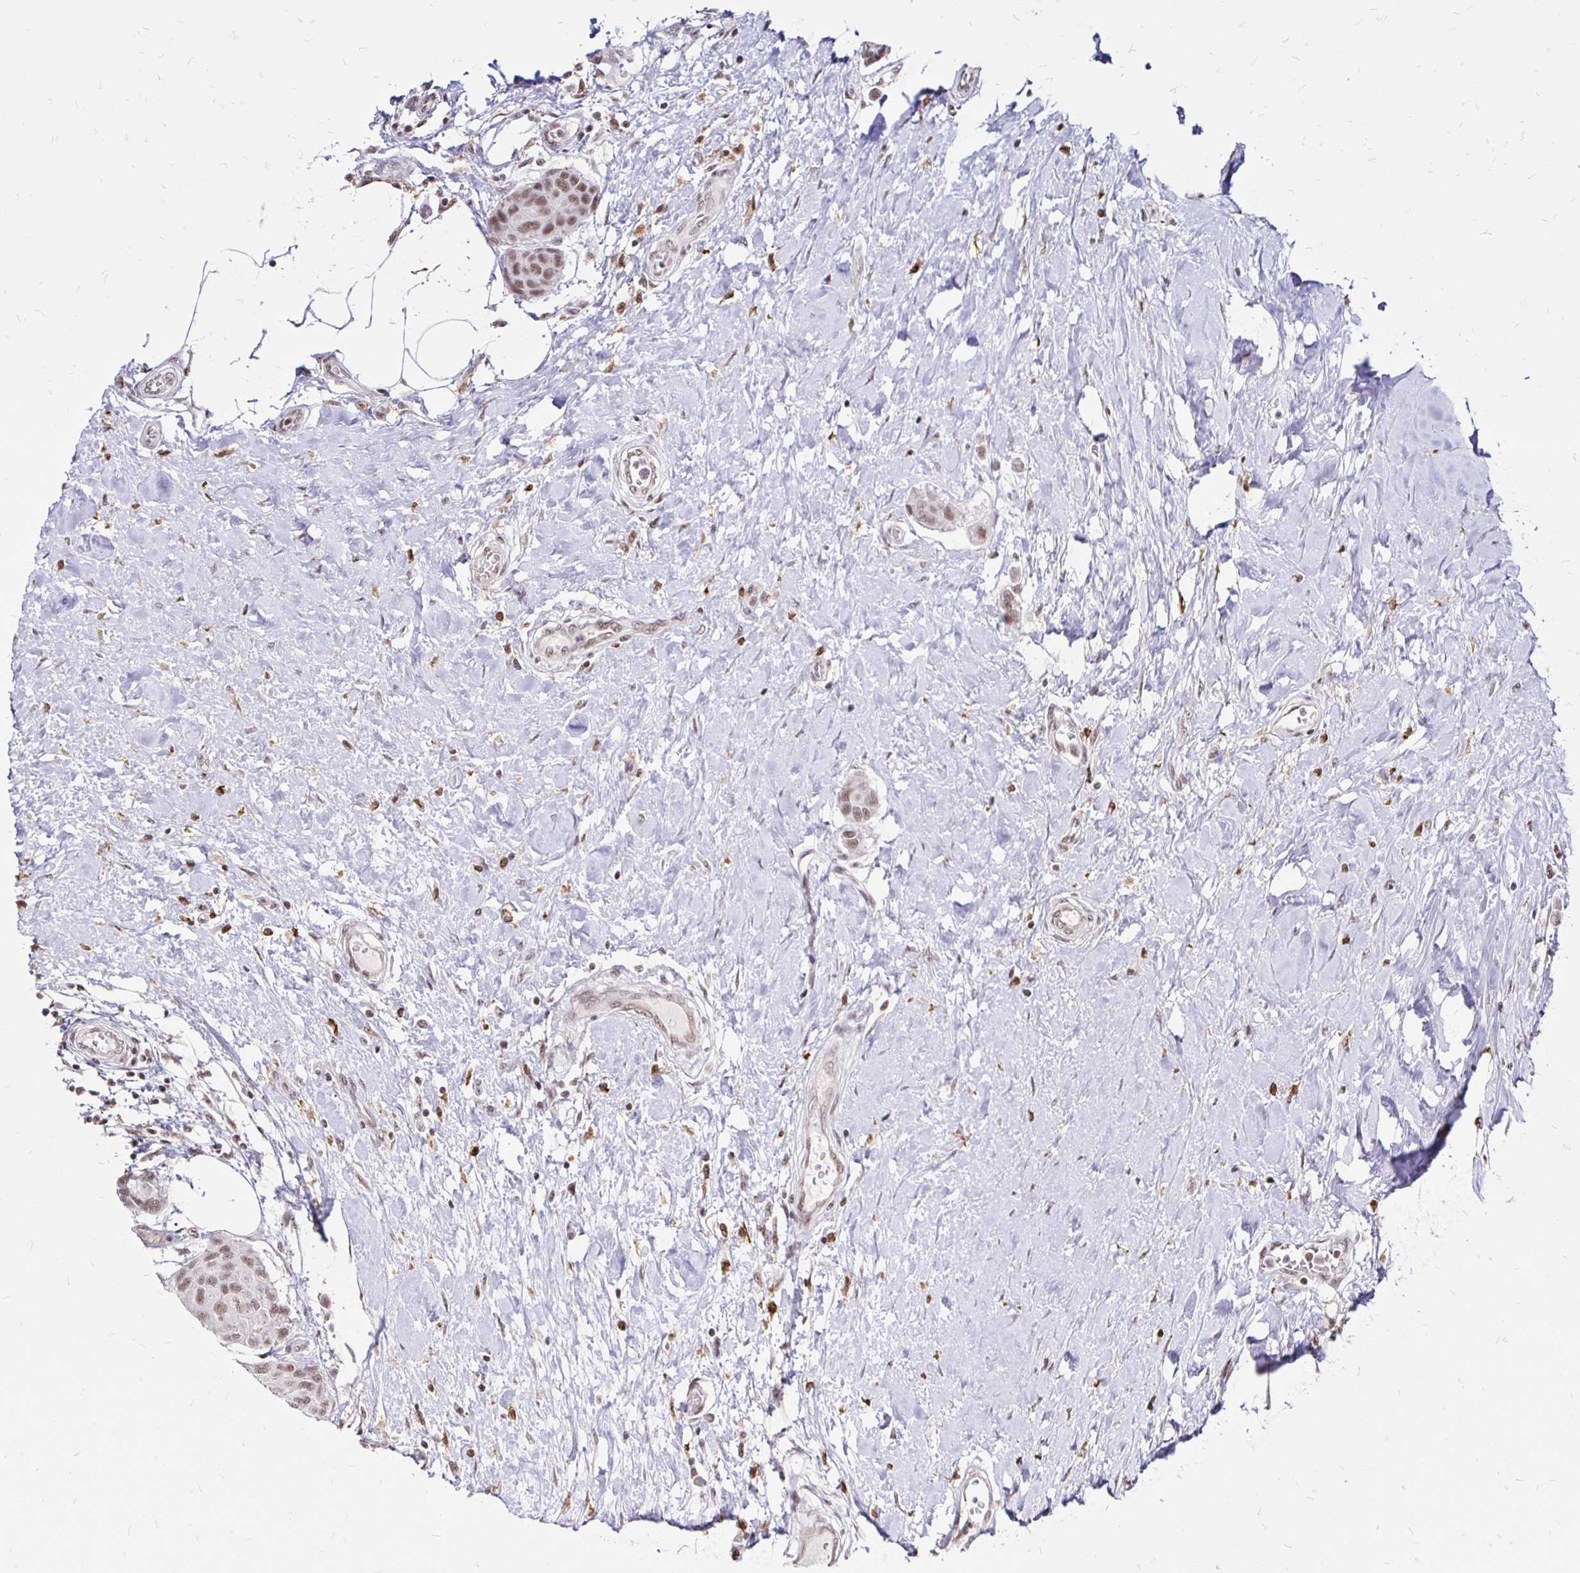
{"staining": {"intensity": "moderate", "quantity": ">75%", "location": "nuclear"}, "tissue": "breast cancer", "cell_type": "Tumor cells", "image_type": "cancer", "snomed": [{"axis": "morphology", "description": "Duct carcinoma"}, {"axis": "topography", "description": "Breast"}], "caption": "Brown immunohistochemical staining in breast invasive ductal carcinoma demonstrates moderate nuclear positivity in approximately >75% of tumor cells.", "gene": "SIN3A", "patient": {"sex": "female", "age": 80}}